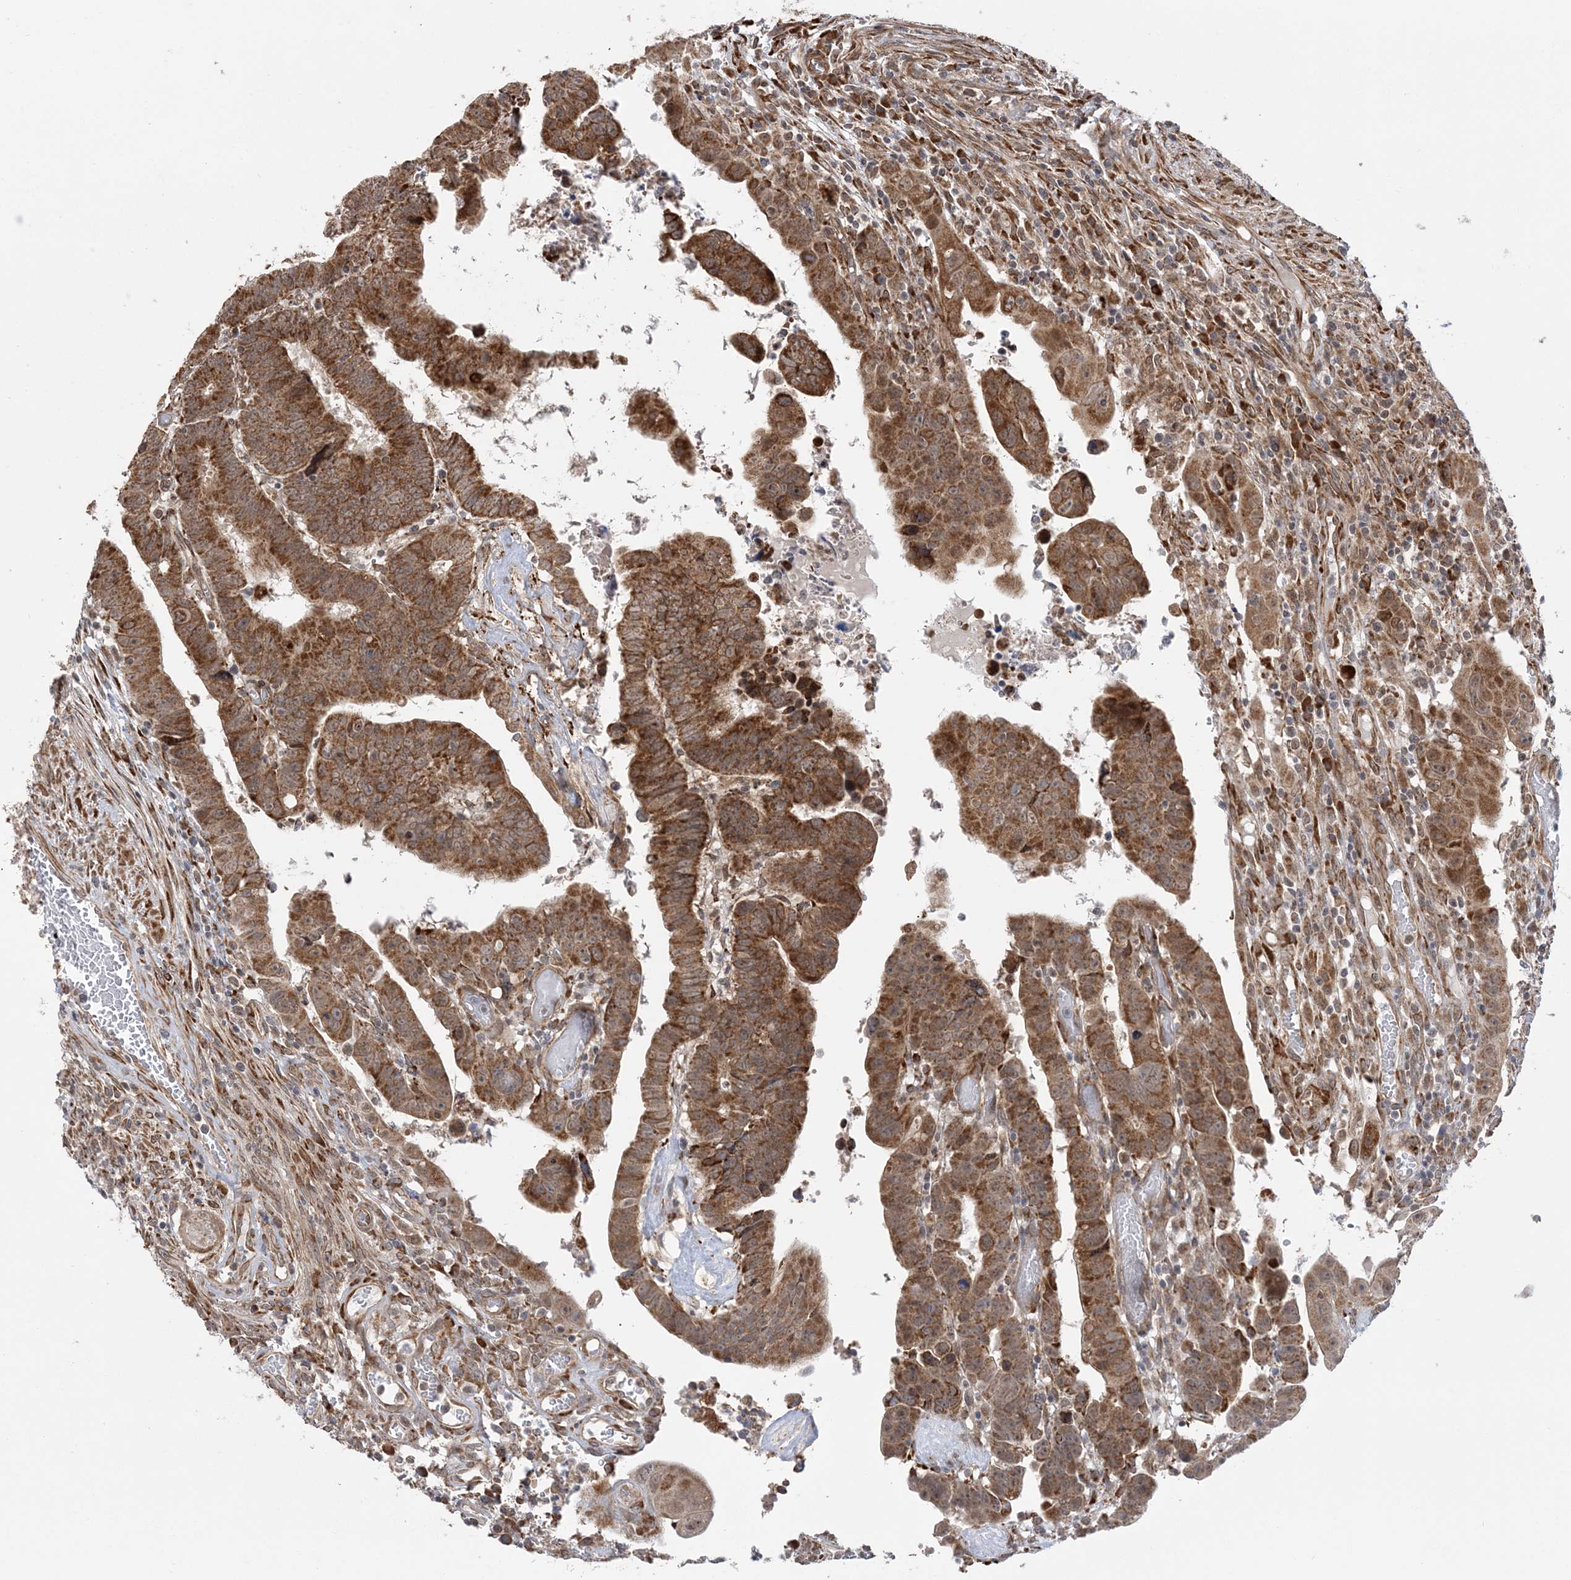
{"staining": {"intensity": "strong", "quantity": ">75%", "location": "cytoplasmic/membranous"}, "tissue": "colorectal cancer", "cell_type": "Tumor cells", "image_type": "cancer", "snomed": [{"axis": "morphology", "description": "Normal tissue, NOS"}, {"axis": "morphology", "description": "Adenocarcinoma, NOS"}, {"axis": "topography", "description": "Rectum"}], "caption": "Colorectal cancer (adenocarcinoma) stained with a brown dye displays strong cytoplasmic/membranous positive staining in about >75% of tumor cells.", "gene": "MRPL47", "patient": {"sex": "female", "age": 65}}